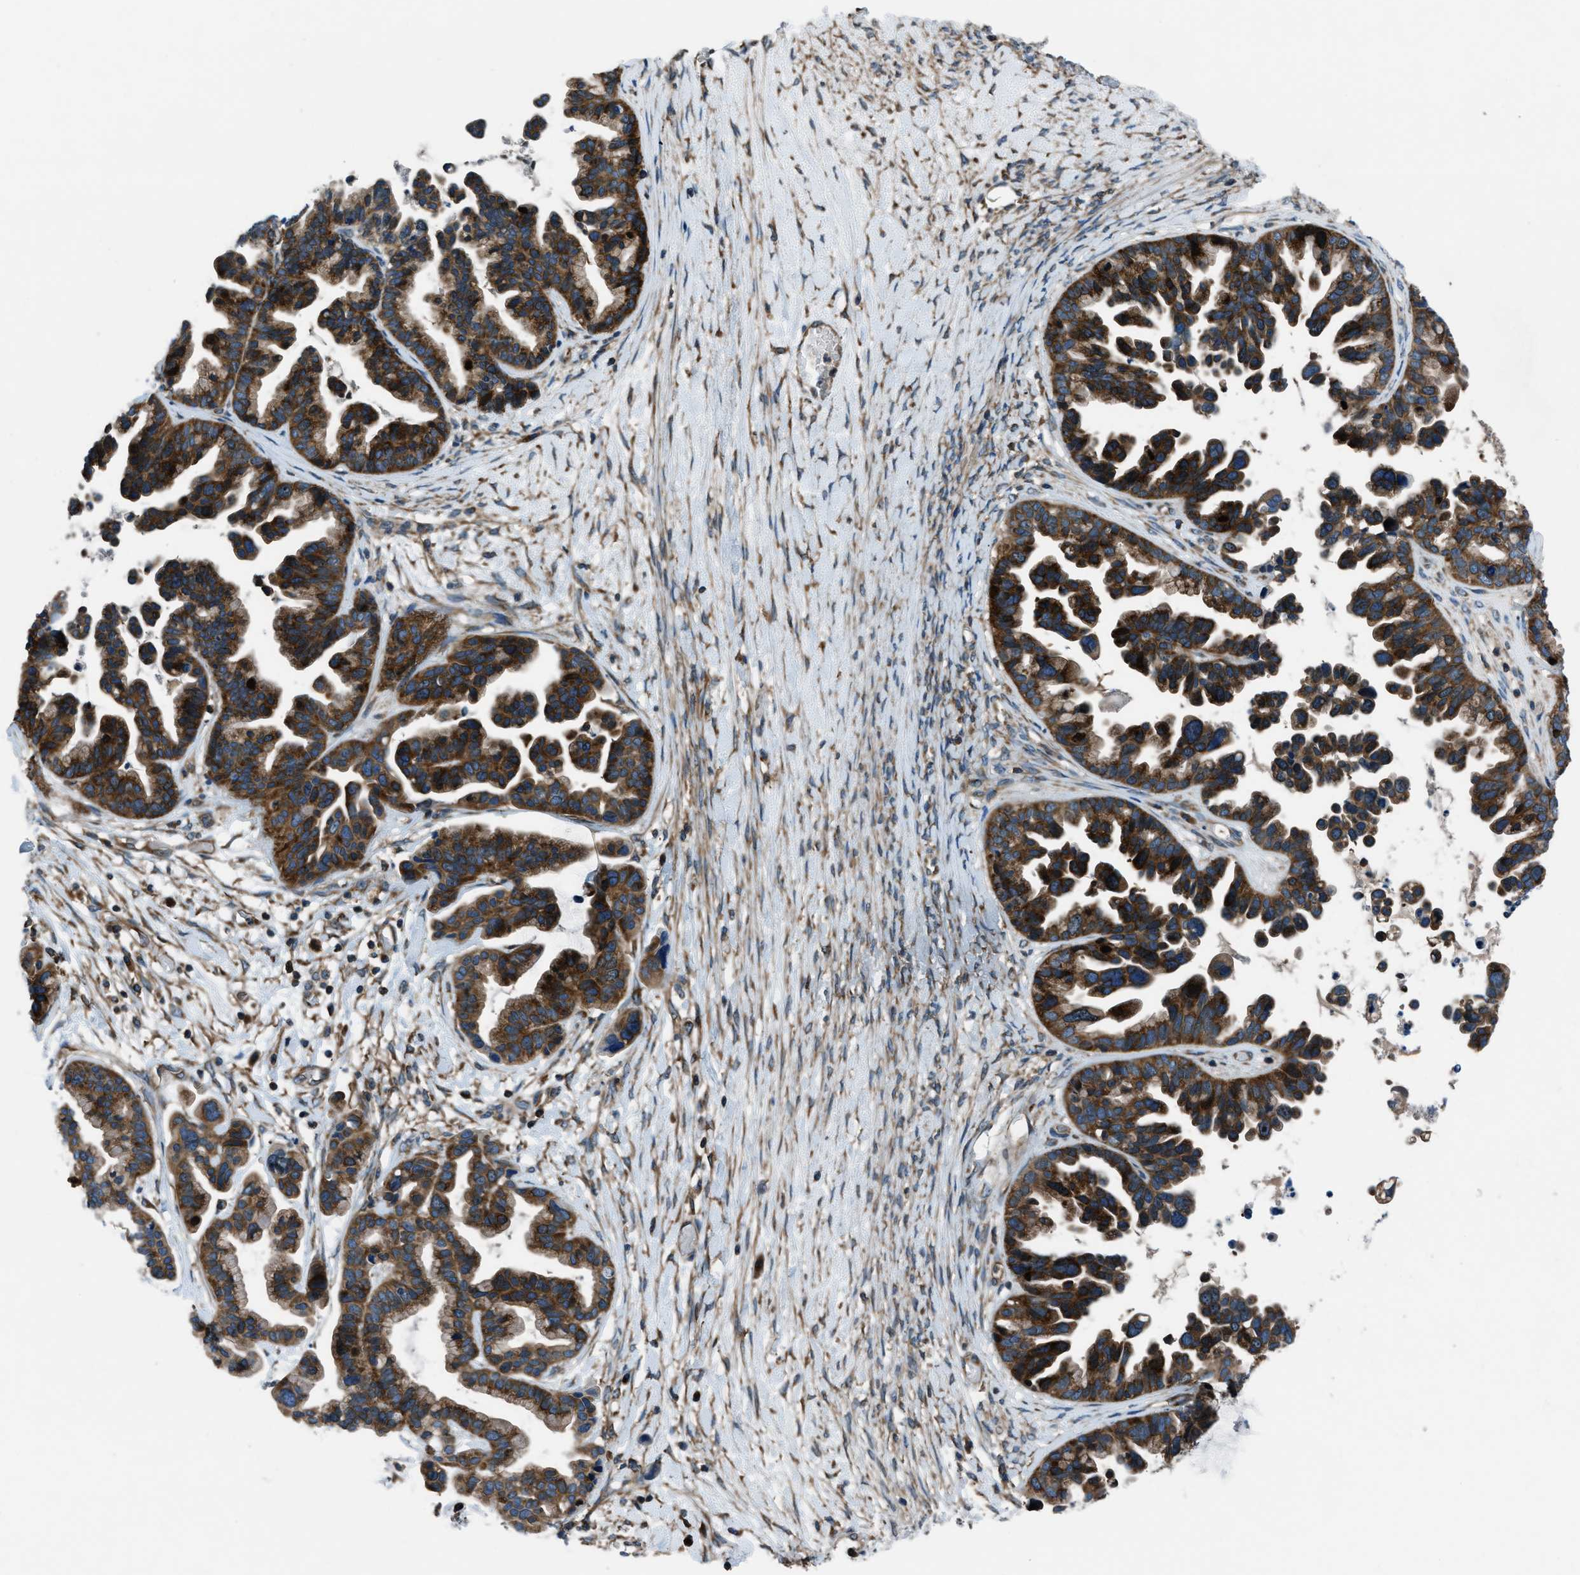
{"staining": {"intensity": "strong", "quantity": ">75%", "location": "cytoplasmic/membranous"}, "tissue": "ovarian cancer", "cell_type": "Tumor cells", "image_type": "cancer", "snomed": [{"axis": "morphology", "description": "Cystadenocarcinoma, serous, NOS"}, {"axis": "topography", "description": "Ovary"}], "caption": "Immunohistochemical staining of human serous cystadenocarcinoma (ovarian) demonstrates strong cytoplasmic/membranous protein expression in about >75% of tumor cells. (brown staining indicates protein expression, while blue staining denotes nuclei).", "gene": "ARFGAP2", "patient": {"sex": "female", "age": 56}}